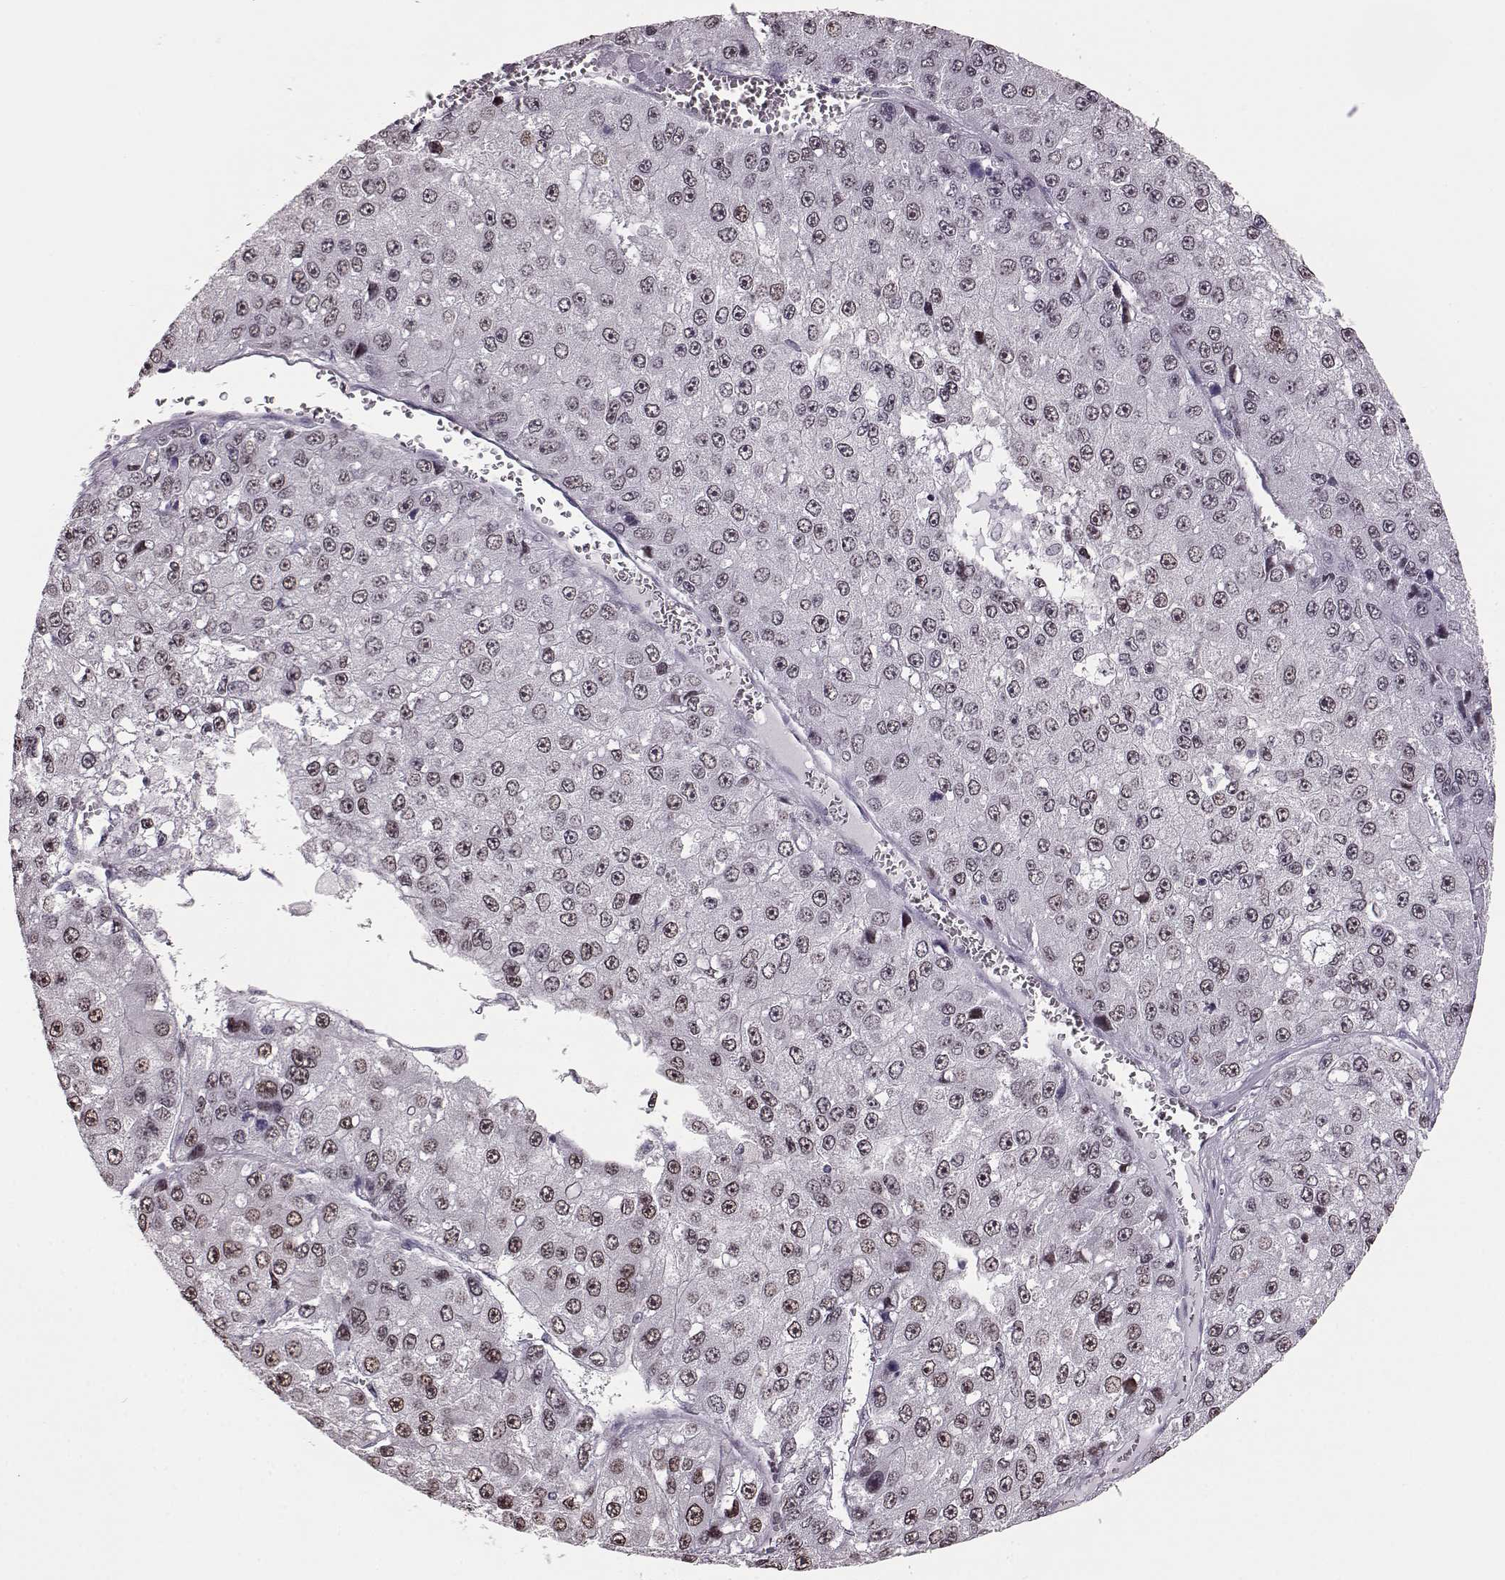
{"staining": {"intensity": "moderate", "quantity": "<25%", "location": "nuclear"}, "tissue": "liver cancer", "cell_type": "Tumor cells", "image_type": "cancer", "snomed": [{"axis": "morphology", "description": "Carcinoma, Hepatocellular, NOS"}, {"axis": "topography", "description": "Liver"}], "caption": "Immunohistochemical staining of liver cancer (hepatocellular carcinoma) reveals moderate nuclear protein positivity in about <25% of tumor cells.", "gene": "KLF6", "patient": {"sex": "female", "age": 73}}